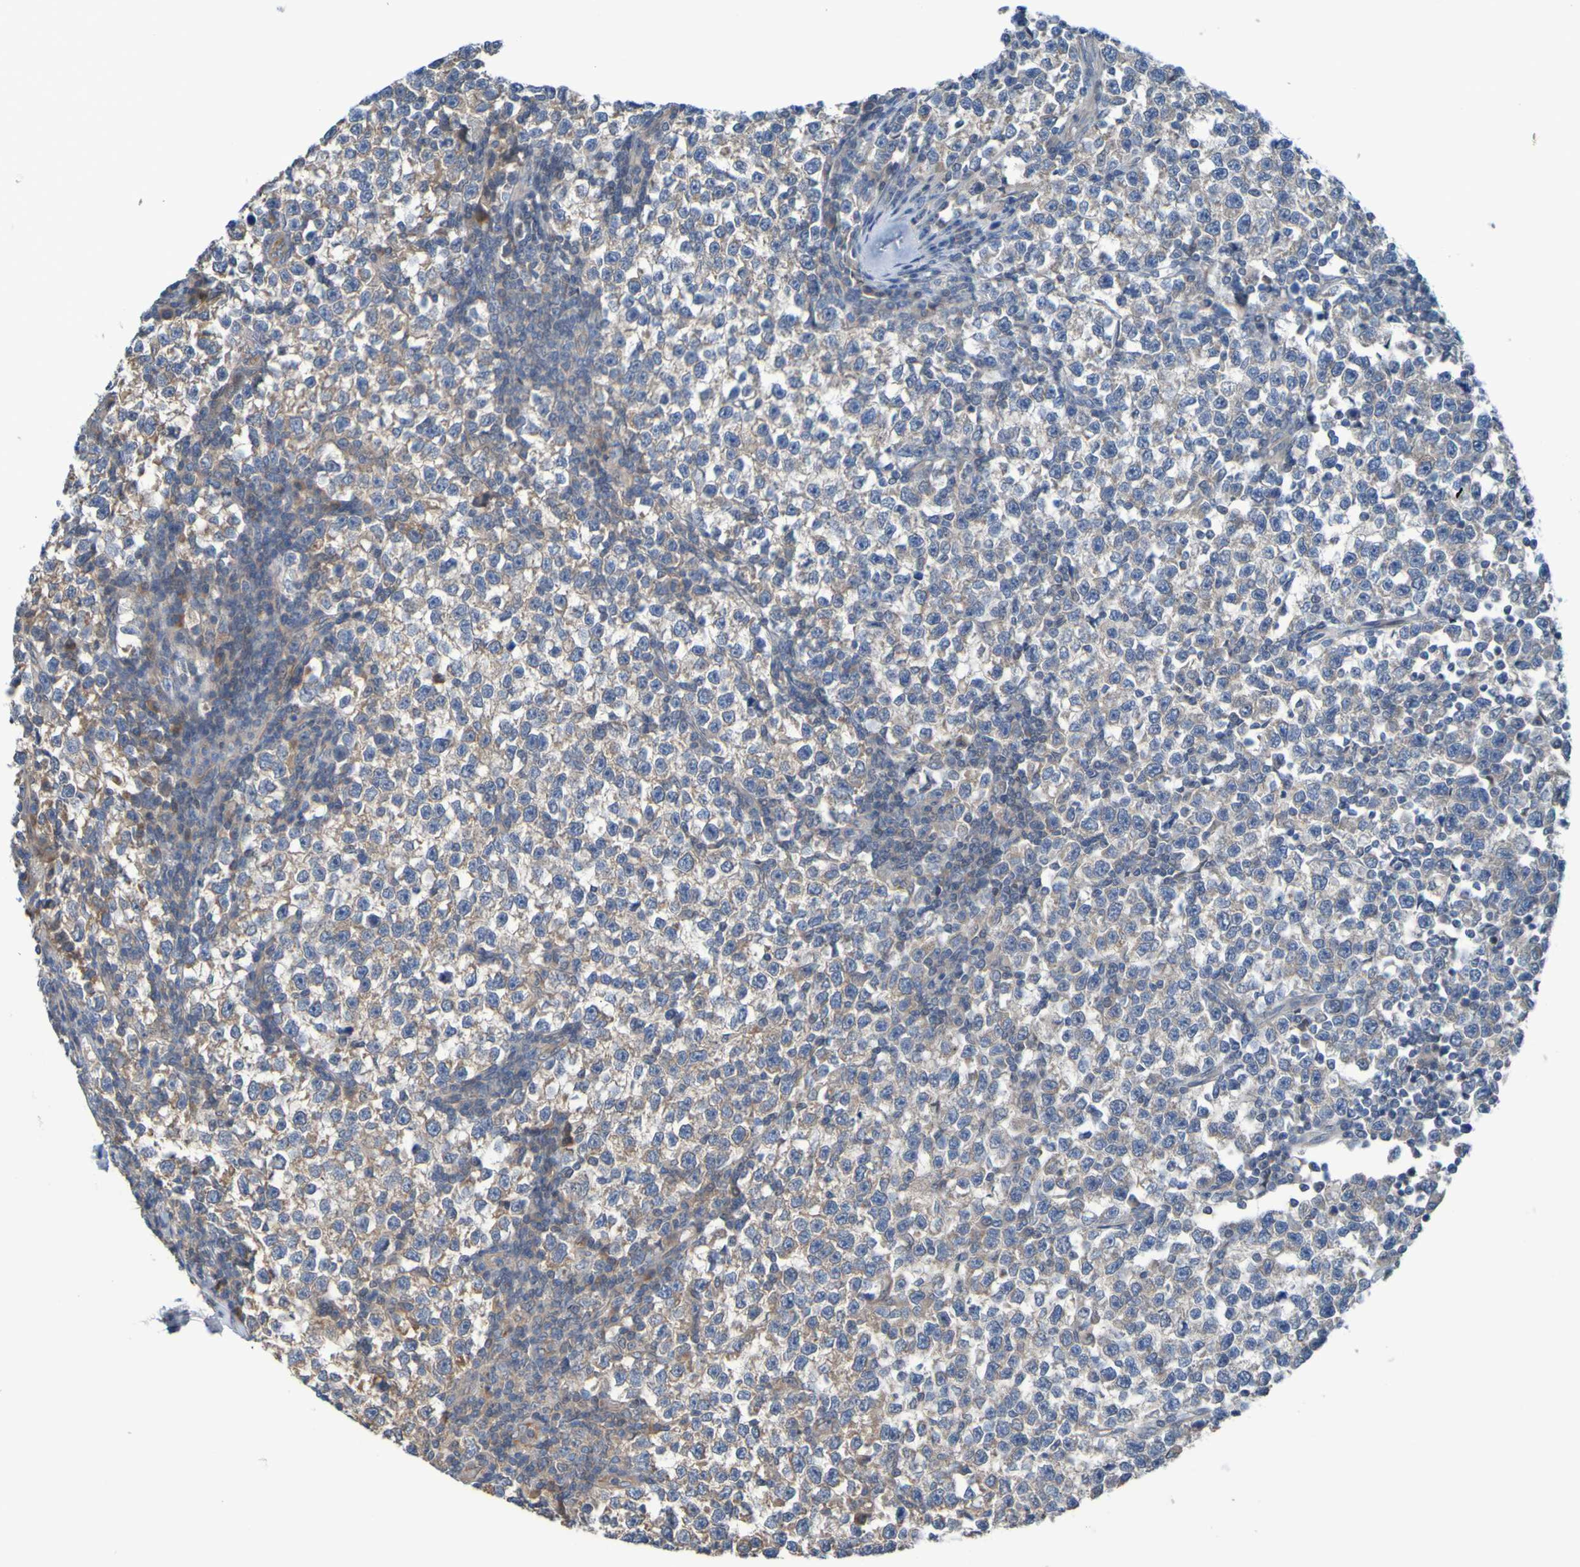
{"staining": {"intensity": "weak", "quantity": ">75%", "location": "cytoplasmic/membranous"}, "tissue": "testis cancer", "cell_type": "Tumor cells", "image_type": "cancer", "snomed": [{"axis": "morphology", "description": "Seminoma, NOS"}, {"axis": "topography", "description": "Testis"}], "caption": "Human testis cancer stained for a protein (brown) reveals weak cytoplasmic/membranous positive staining in approximately >75% of tumor cells.", "gene": "NPRL3", "patient": {"sex": "male", "age": 43}}